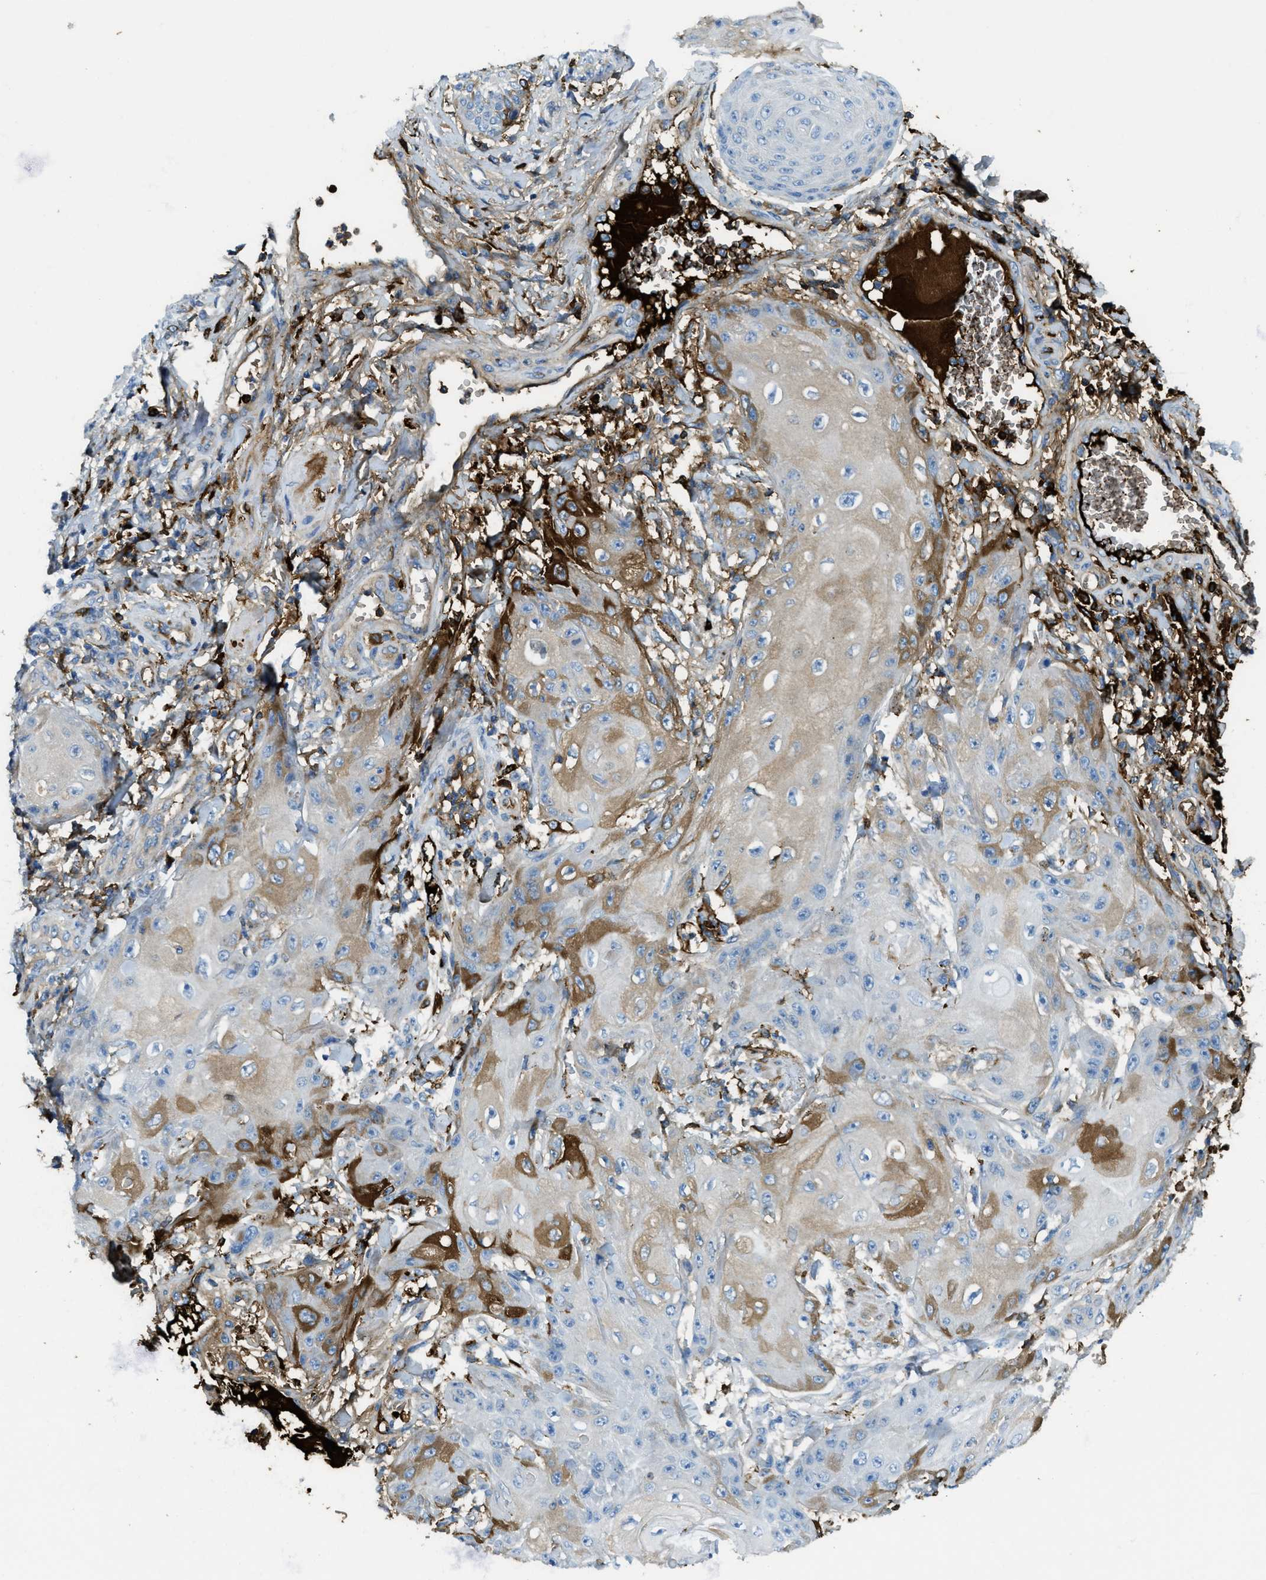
{"staining": {"intensity": "weak", "quantity": "<25%", "location": "cytoplasmic/membranous"}, "tissue": "skin cancer", "cell_type": "Tumor cells", "image_type": "cancer", "snomed": [{"axis": "morphology", "description": "Squamous cell carcinoma, NOS"}, {"axis": "topography", "description": "Skin"}], "caption": "This is an immunohistochemistry (IHC) micrograph of human skin cancer. There is no expression in tumor cells.", "gene": "TRIM59", "patient": {"sex": "male", "age": 74}}